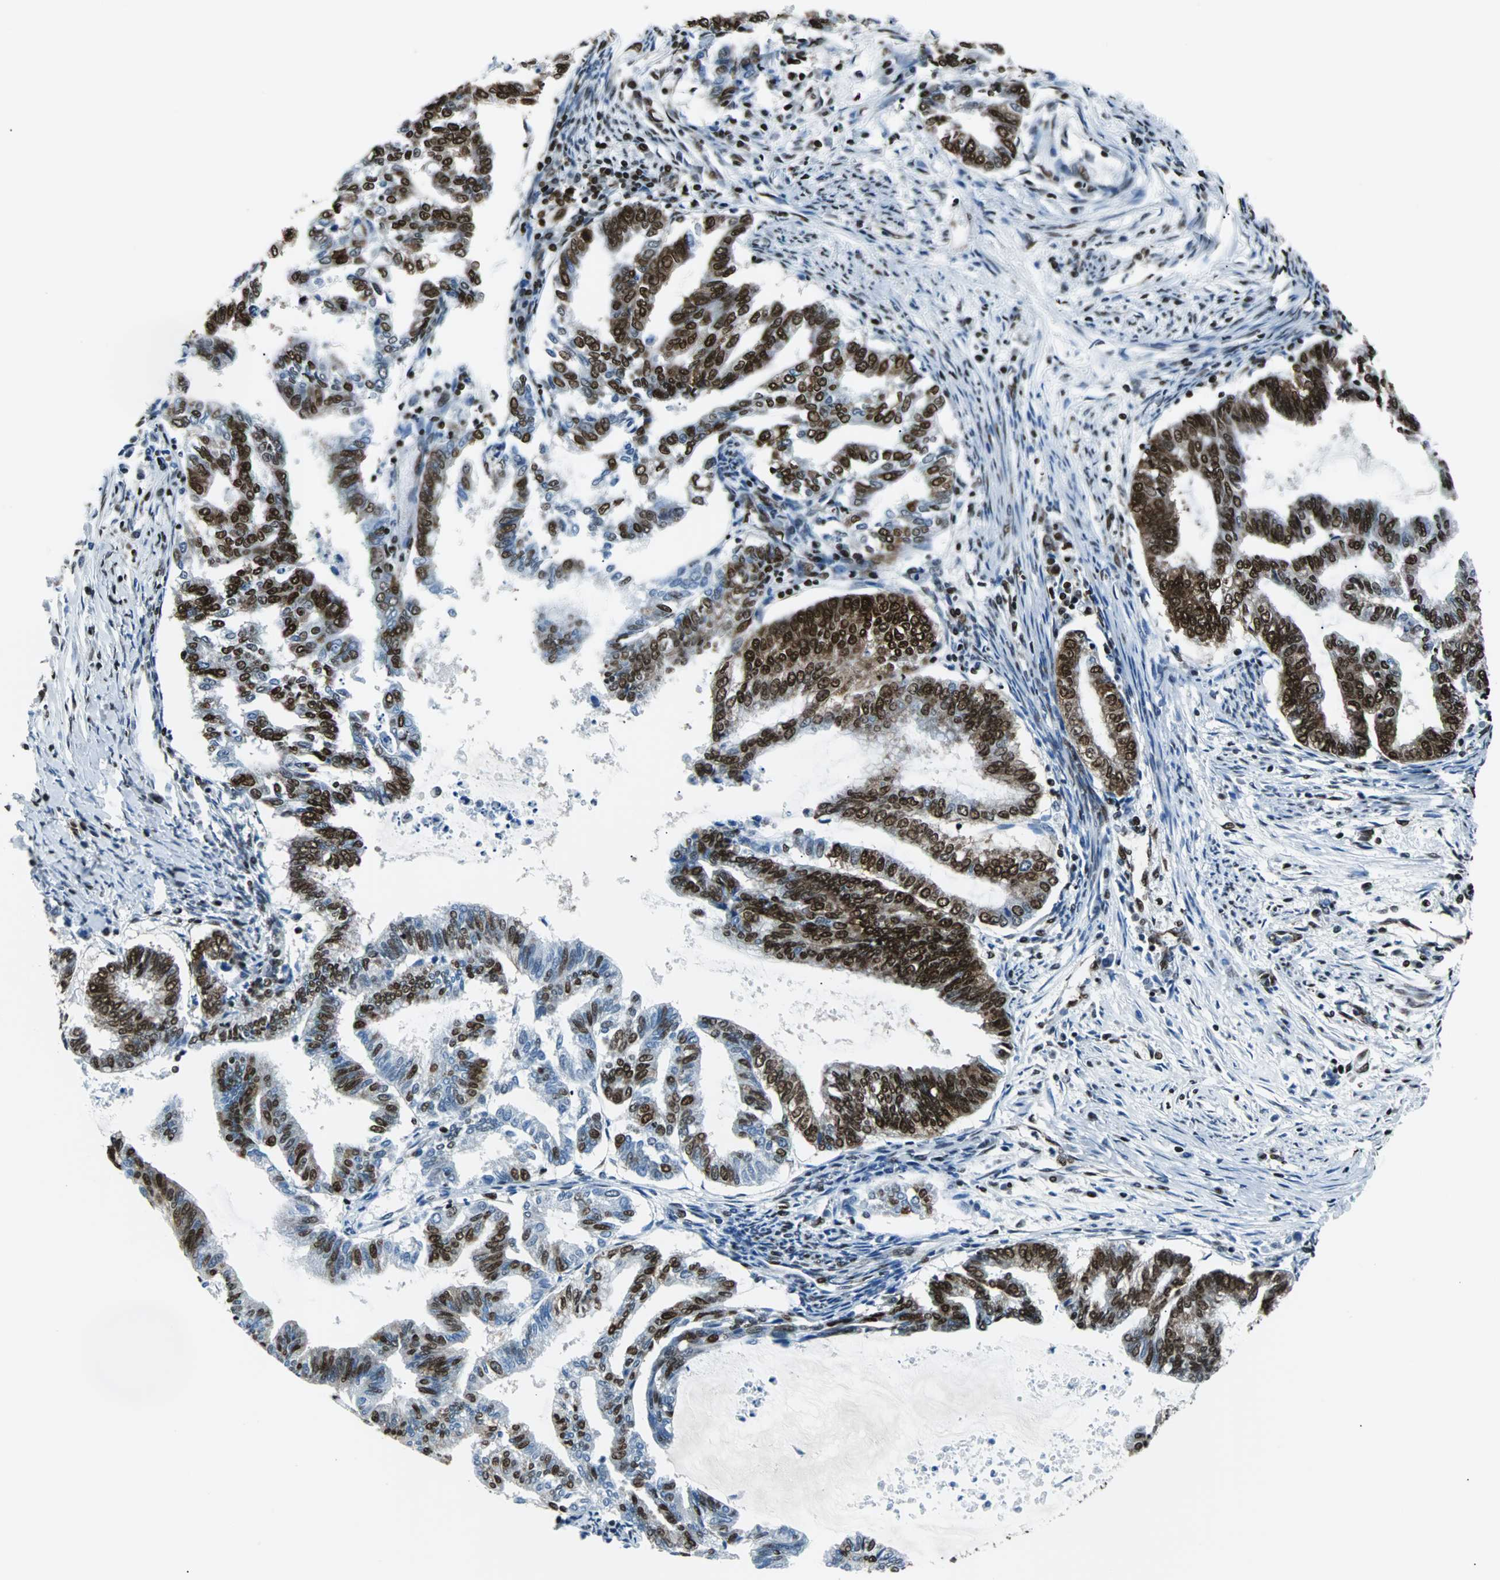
{"staining": {"intensity": "strong", "quantity": ">75%", "location": "cytoplasmic/membranous,nuclear"}, "tissue": "endometrial cancer", "cell_type": "Tumor cells", "image_type": "cancer", "snomed": [{"axis": "morphology", "description": "Adenocarcinoma, NOS"}, {"axis": "topography", "description": "Endometrium"}], "caption": "High-power microscopy captured an immunohistochemistry (IHC) micrograph of endometrial adenocarcinoma, revealing strong cytoplasmic/membranous and nuclear expression in about >75% of tumor cells.", "gene": "FUBP1", "patient": {"sex": "female", "age": 79}}